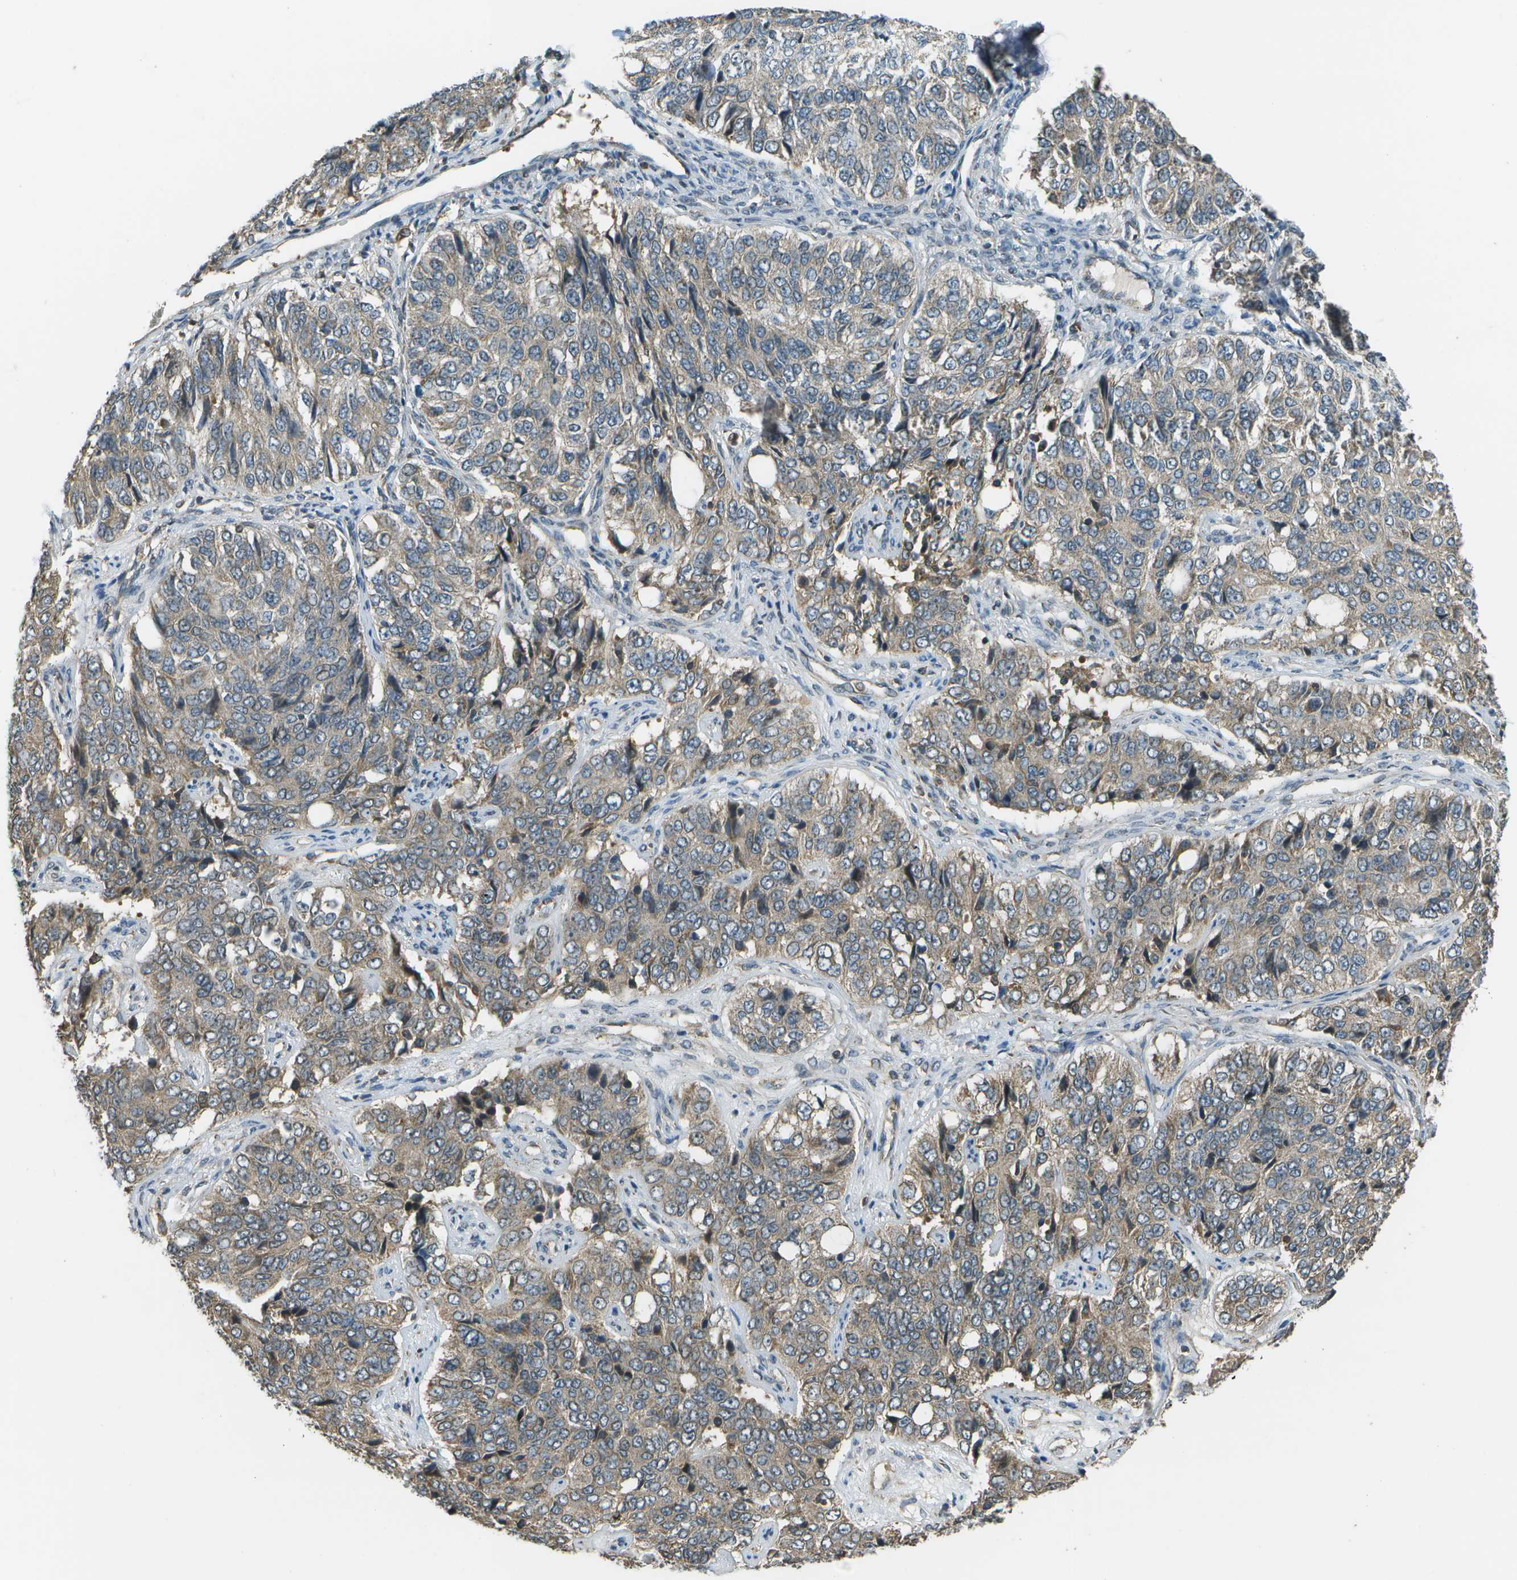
{"staining": {"intensity": "weak", "quantity": ">75%", "location": "cytoplasmic/membranous"}, "tissue": "ovarian cancer", "cell_type": "Tumor cells", "image_type": "cancer", "snomed": [{"axis": "morphology", "description": "Carcinoma, endometroid"}, {"axis": "topography", "description": "Ovary"}], "caption": "The image exhibits a brown stain indicating the presence of a protein in the cytoplasmic/membranous of tumor cells in endometroid carcinoma (ovarian). (DAB IHC, brown staining for protein, blue staining for nuclei).", "gene": "PLPBP", "patient": {"sex": "female", "age": 51}}